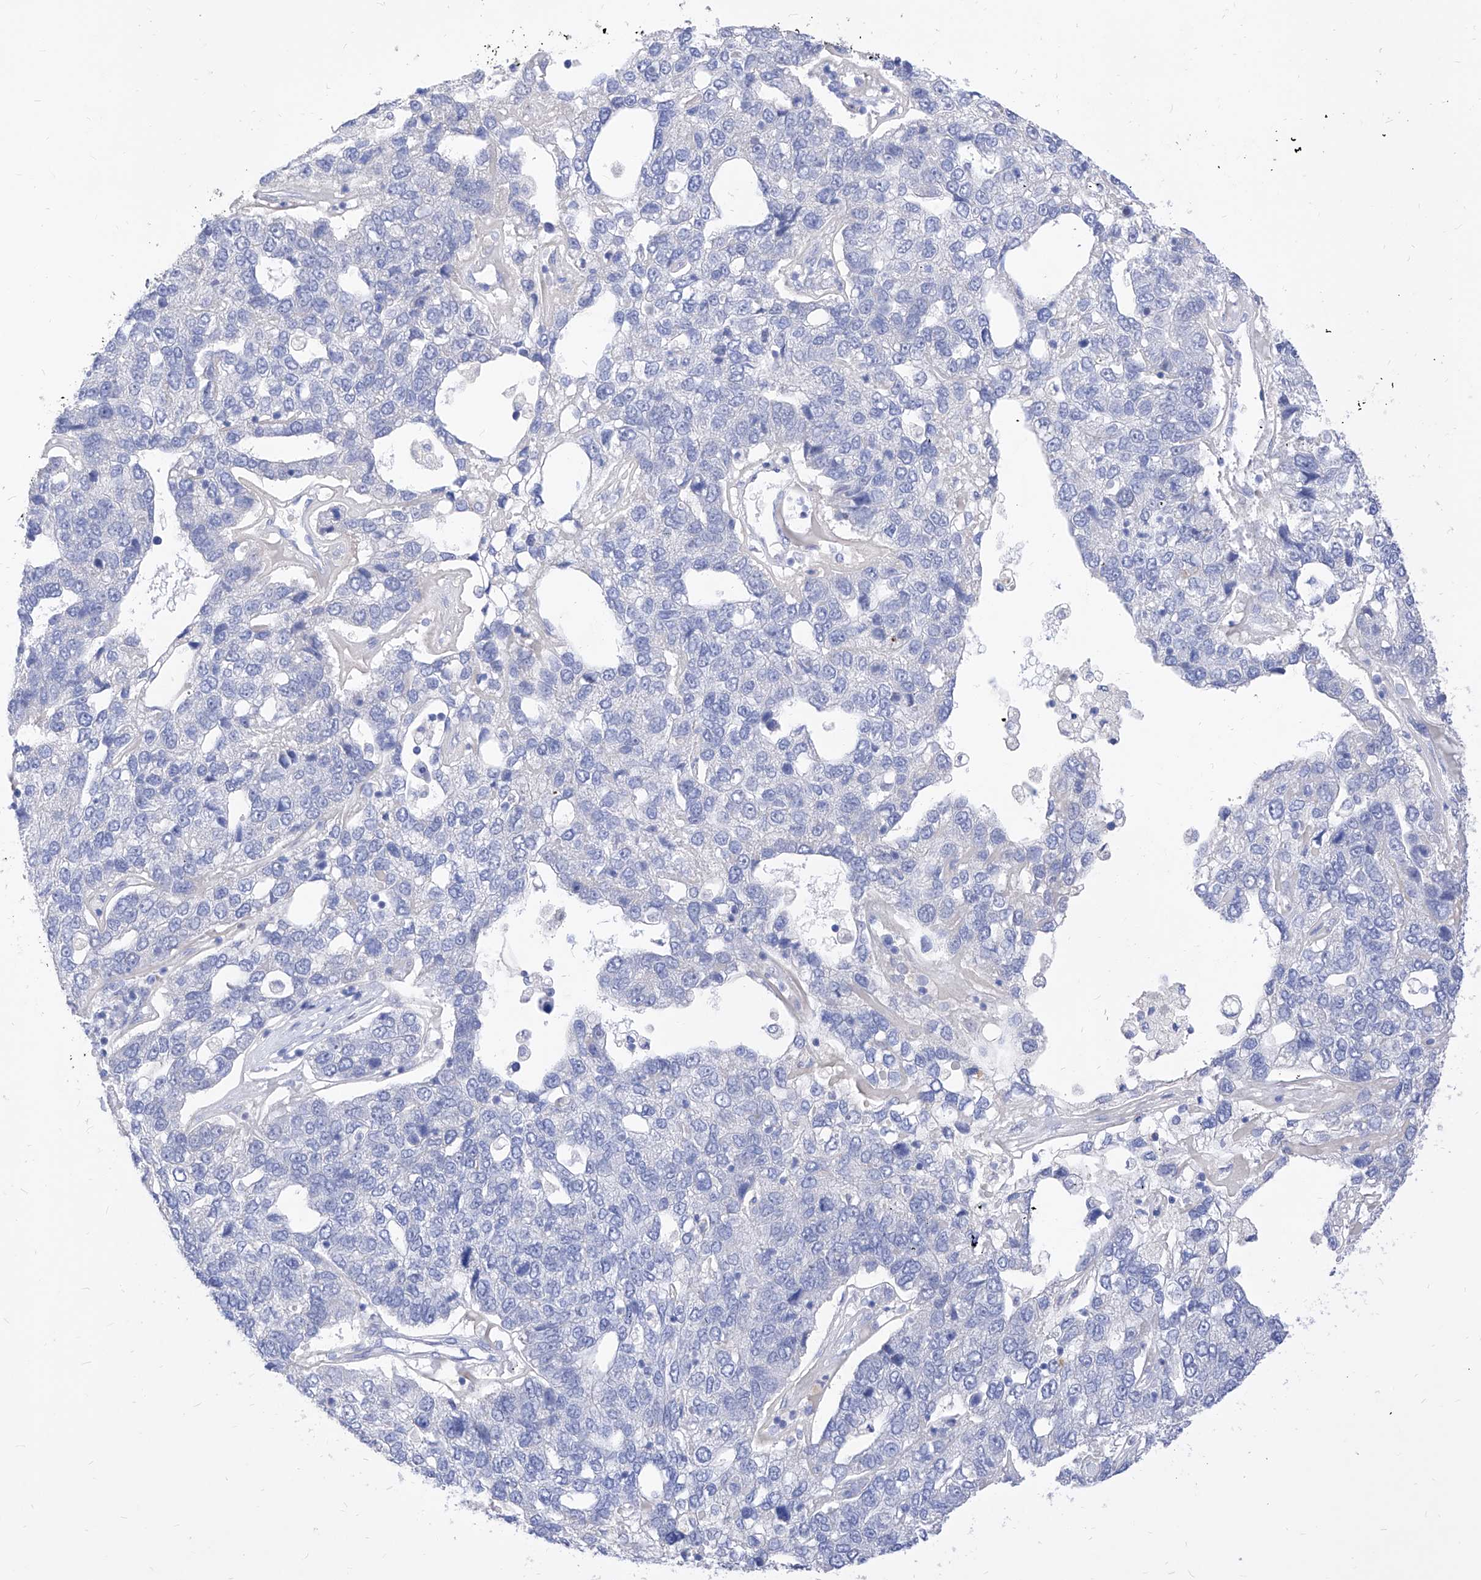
{"staining": {"intensity": "negative", "quantity": "none", "location": "none"}, "tissue": "pancreatic cancer", "cell_type": "Tumor cells", "image_type": "cancer", "snomed": [{"axis": "morphology", "description": "Adenocarcinoma, NOS"}, {"axis": "topography", "description": "Pancreas"}], "caption": "Pancreatic adenocarcinoma was stained to show a protein in brown. There is no significant staining in tumor cells.", "gene": "VAX1", "patient": {"sex": "female", "age": 61}}